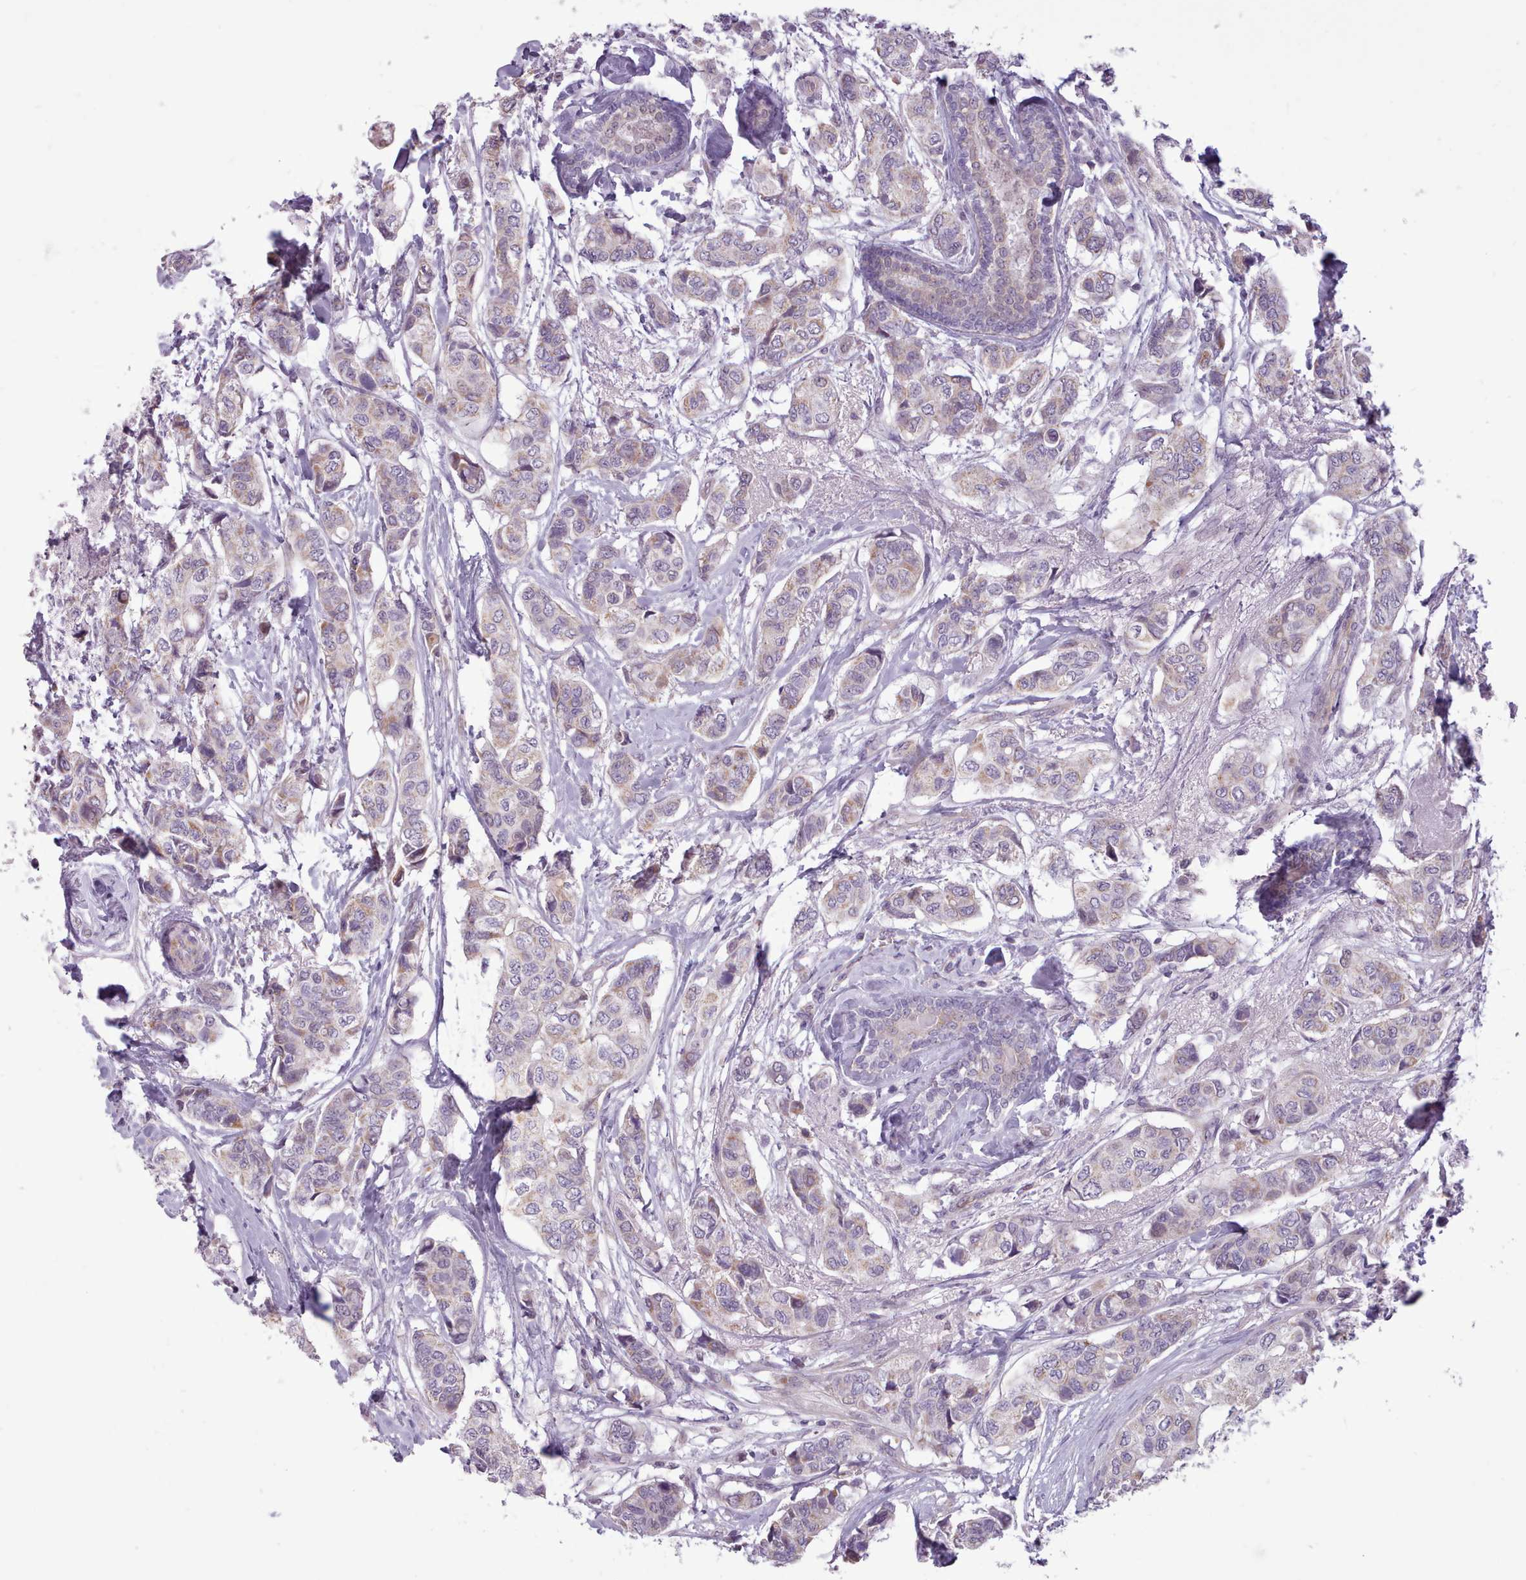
{"staining": {"intensity": "weak", "quantity": "<25%", "location": "cytoplasmic/membranous"}, "tissue": "breast cancer", "cell_type": "Tumor cells", "image_type": "cancer", "snomed": [{"axis": "morphology", "description": "Lobular carcinoma"}, {"axis": "topography", "description": "Breast"}], "caption": "Tumor cells are negative for brown protein staining in breast cancer (lobular carcinoma).", "gene": "SLURP1", "patient": {"sex": "female", "age": 51}}